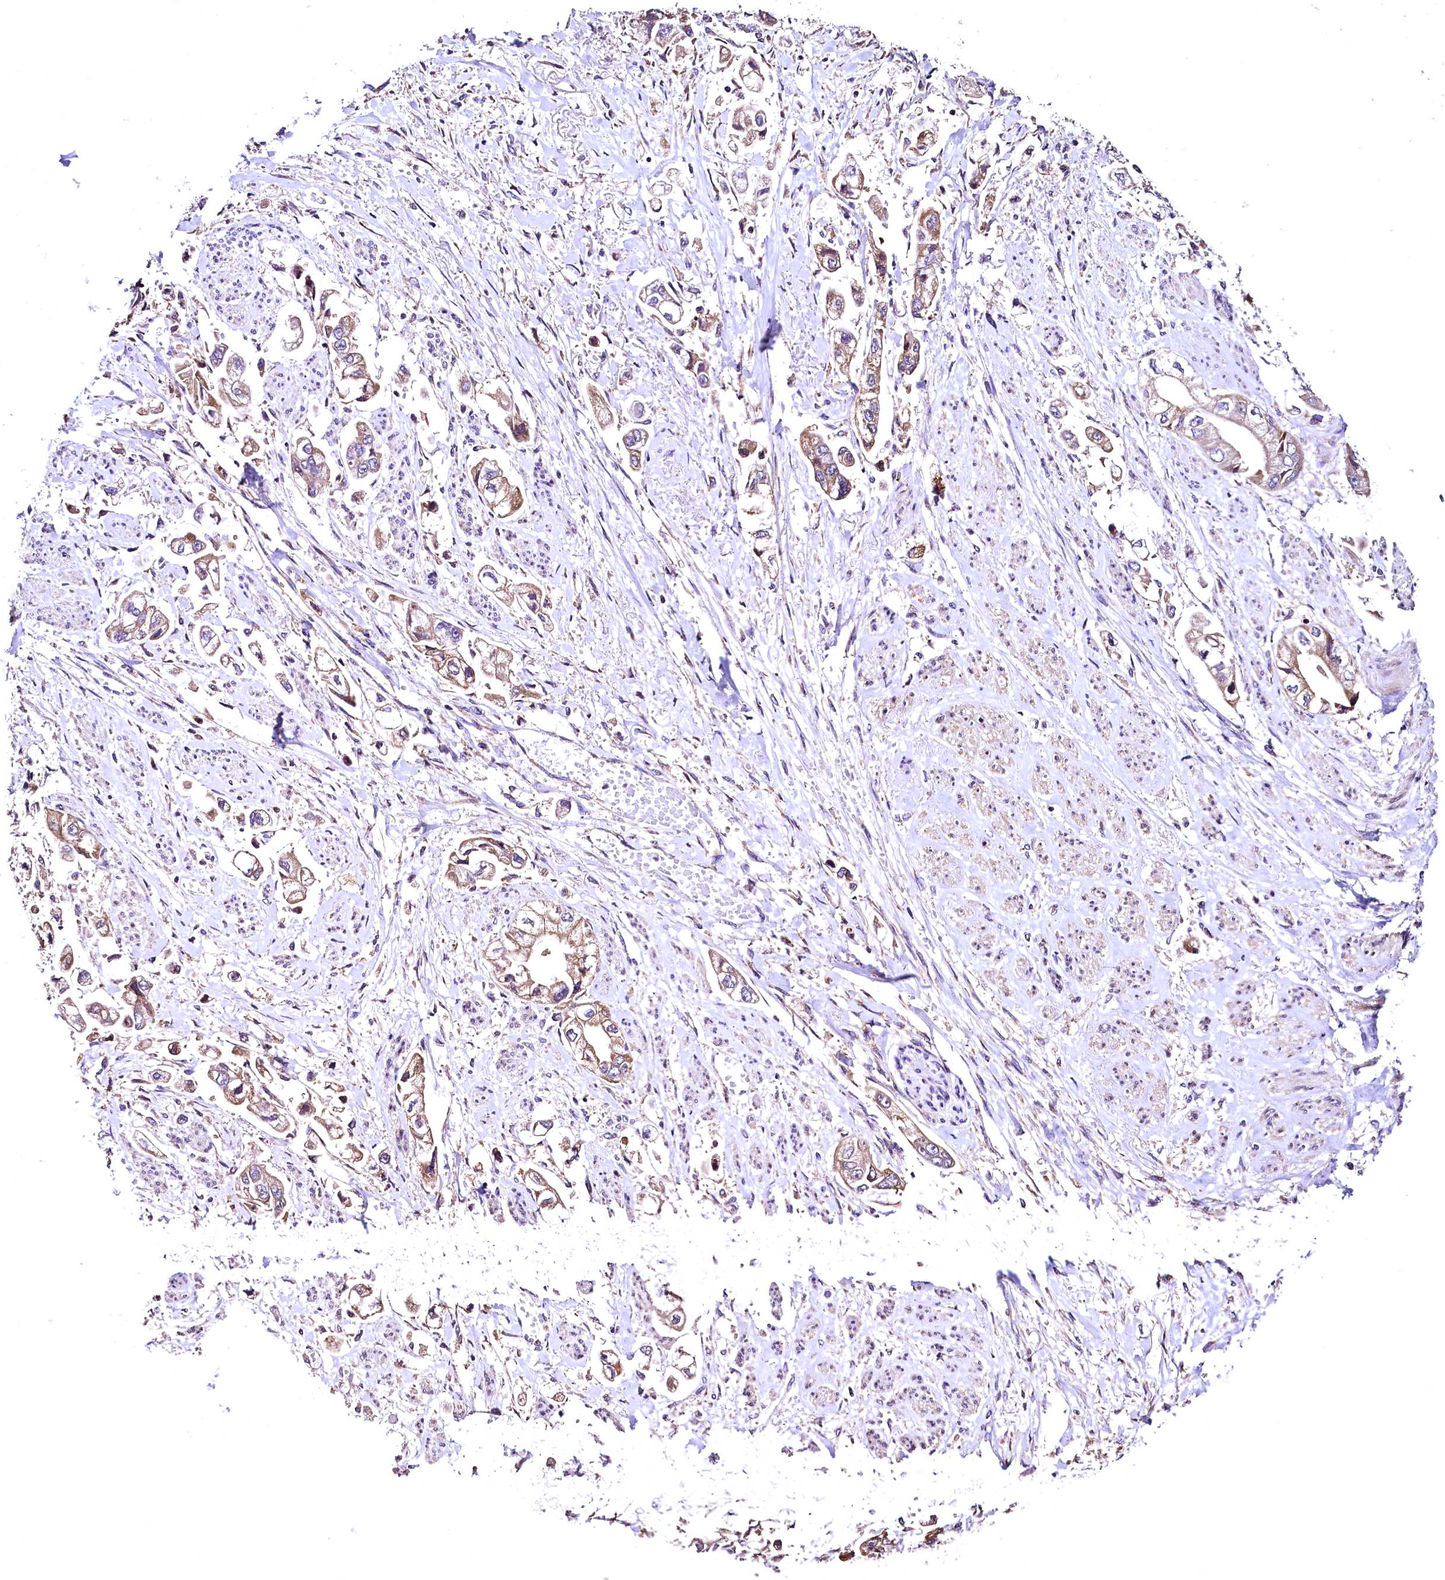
{"staining": {"intensity": "moderate", "quantity": ">75%", "location": "cytoplasmic/membranous"}, "tissue": "stomach cancer", "cell_type": "Tumor cells", "image_type": "cancer", "snomed": [{"axis": "morphology", "description": "Adenocarcinoma, NOS"}, {"axis": "topography", "description": "Stomach"}], "caption": "Immunohistochemical staining of adenocarcinoma (stomach) demonstrates medium levels of moderate cytoplasmic/membranous protein staining in about >75% of tumor cells. (DAB = brown stain, brightfield microscopy at high magnification).", "gene": "LRSAM1", "patient": {"sex": "male", "age": 62}}